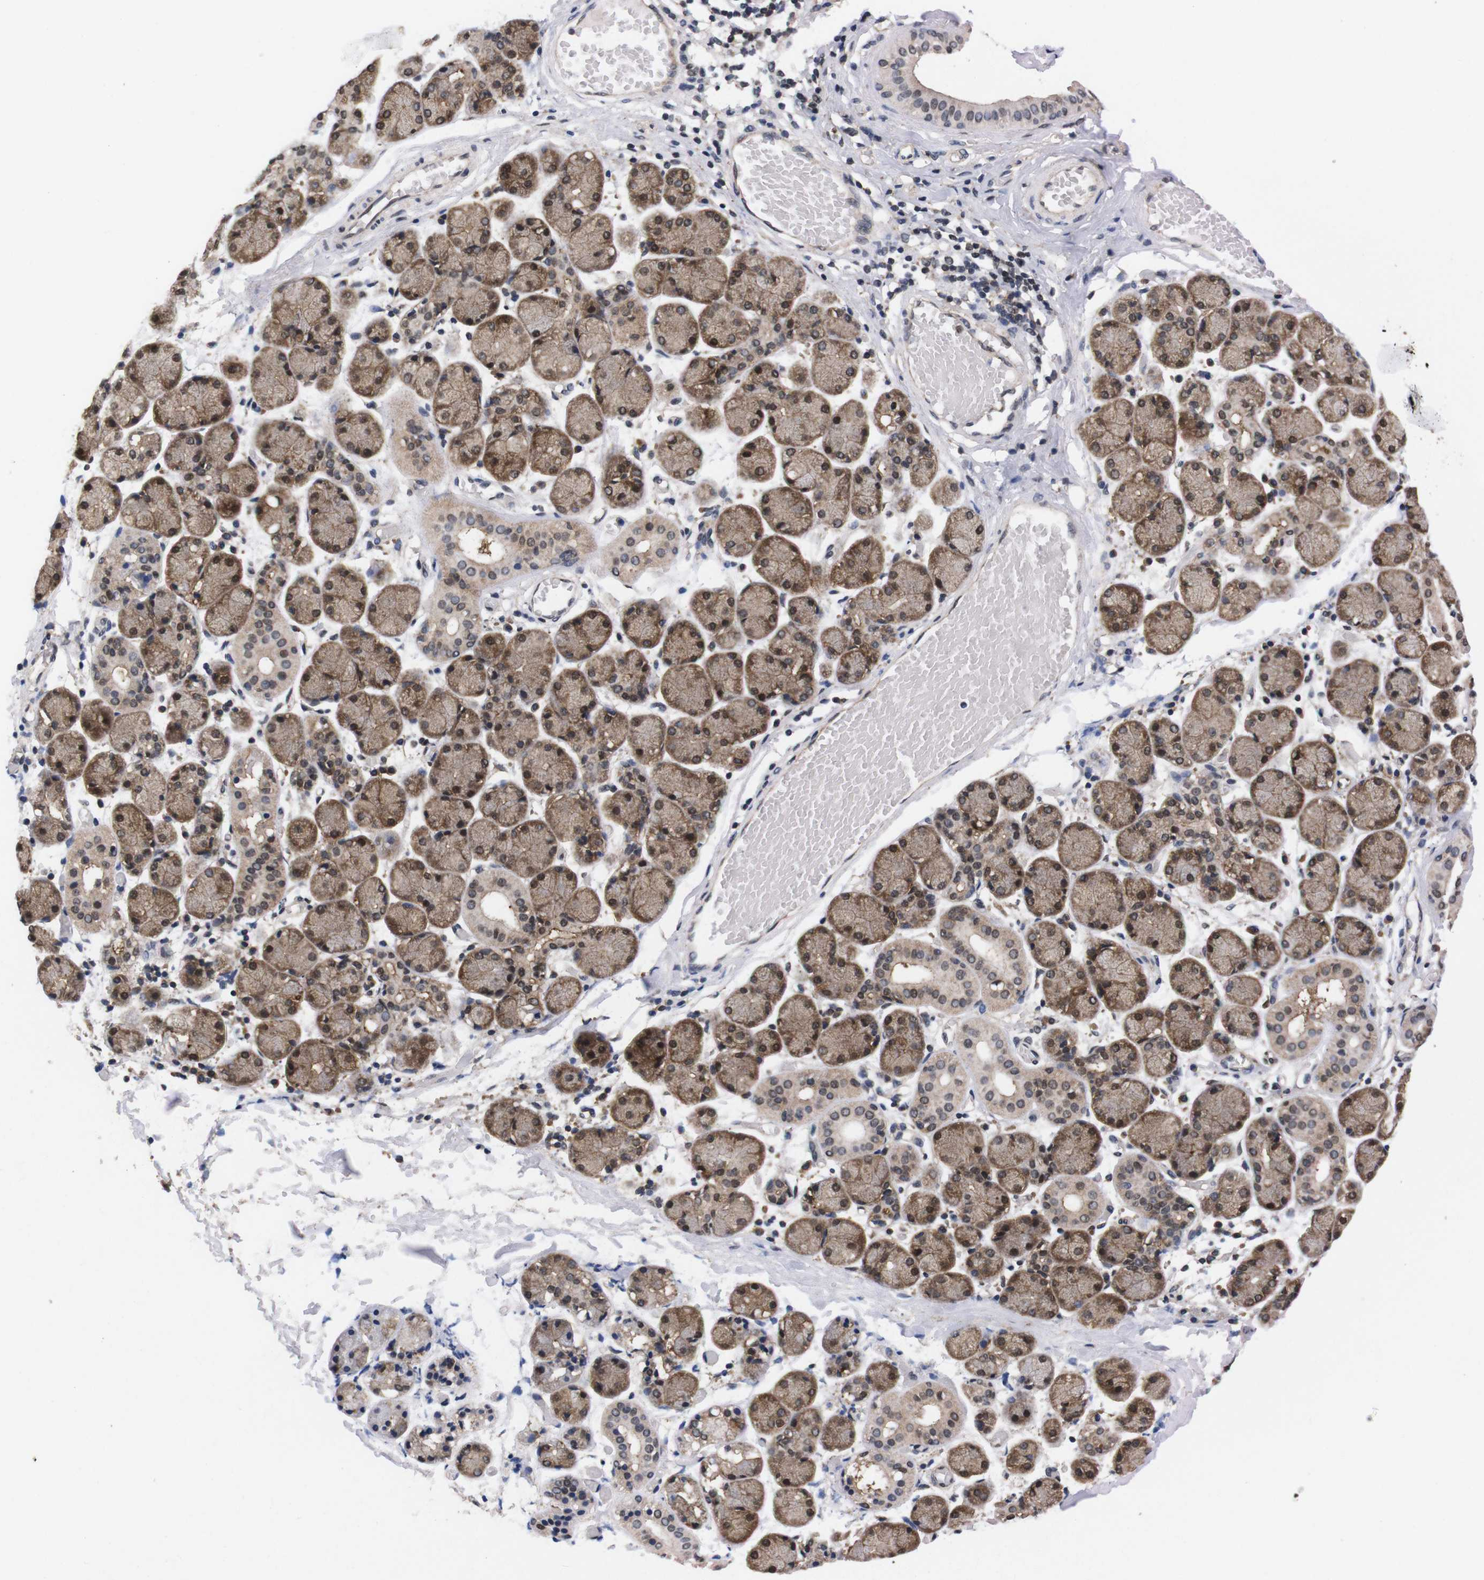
{"staining": {"intensity": "moderate", "quantity": ">75%", "location": "cytoplasmic/membranous,nuclear"}, "tissue": "salivary gland", "cell_type": "Glandular cells", "image_type": "normal", "snomed": [{"axis": "morphology", "description": "Normal tissue, NOS"}, {"axis": "topography", "description": "Salivary gland"}], "caption": "A brown stain shows moderate cytoplasmic/membranous,nuclear staining of a protein in glandular cells of unremarkable salivary gland. The staining is performed using DAB (3,3'-diaminobenzidine) brown chromogen to label protein expression. The nuclei are counter-stained blue using hematoxylin.", "gene": "UBQLN2", "patient": {"sex": "female", "age": 24}}